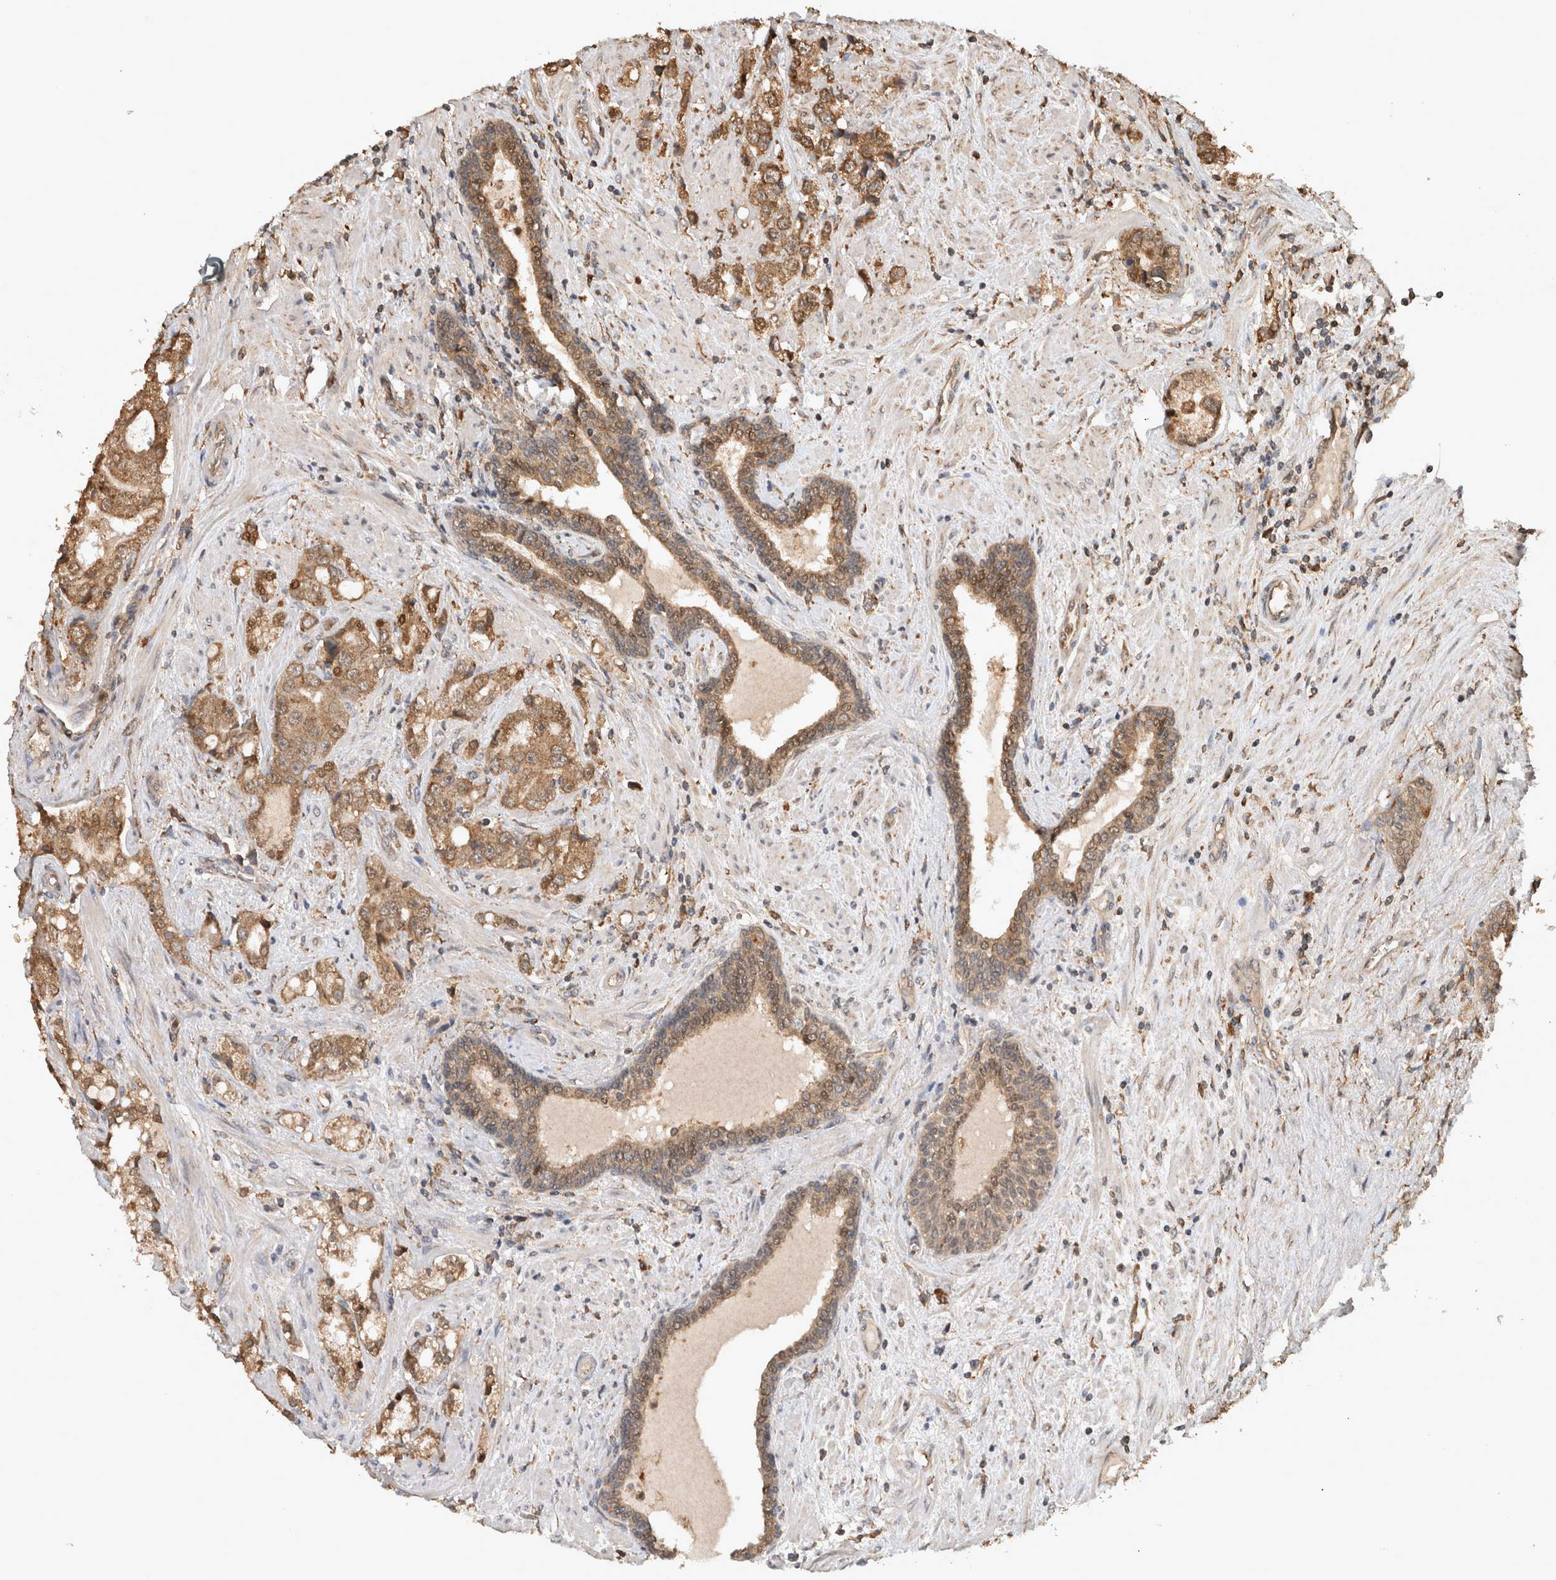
{"staining": {"intensity": "moderate", "quantity": ">75%", "location": "cytoplasmic/membranous"}, "tissue": "prostate cancer", "cell_type": "Tumor cells", "image_type": "cancer", "snomed": [{"axis": "morphology", "description": "Adenocarcinoma, High grade"}, {"axis": "topography", "description": "Prostate"}], "caption": "A high-resolution histopathology image shows immunohistochemistry (IHC) staining of prostate cancer, which demonstrates moderate cytoplasmic/membranous positivity in about >75% of tumor cells. (DAB = brown stain, brightfield microscopy at high magnification).", "gene": "OTUD7B", "patient": {"sex": "male", "age": 50}}